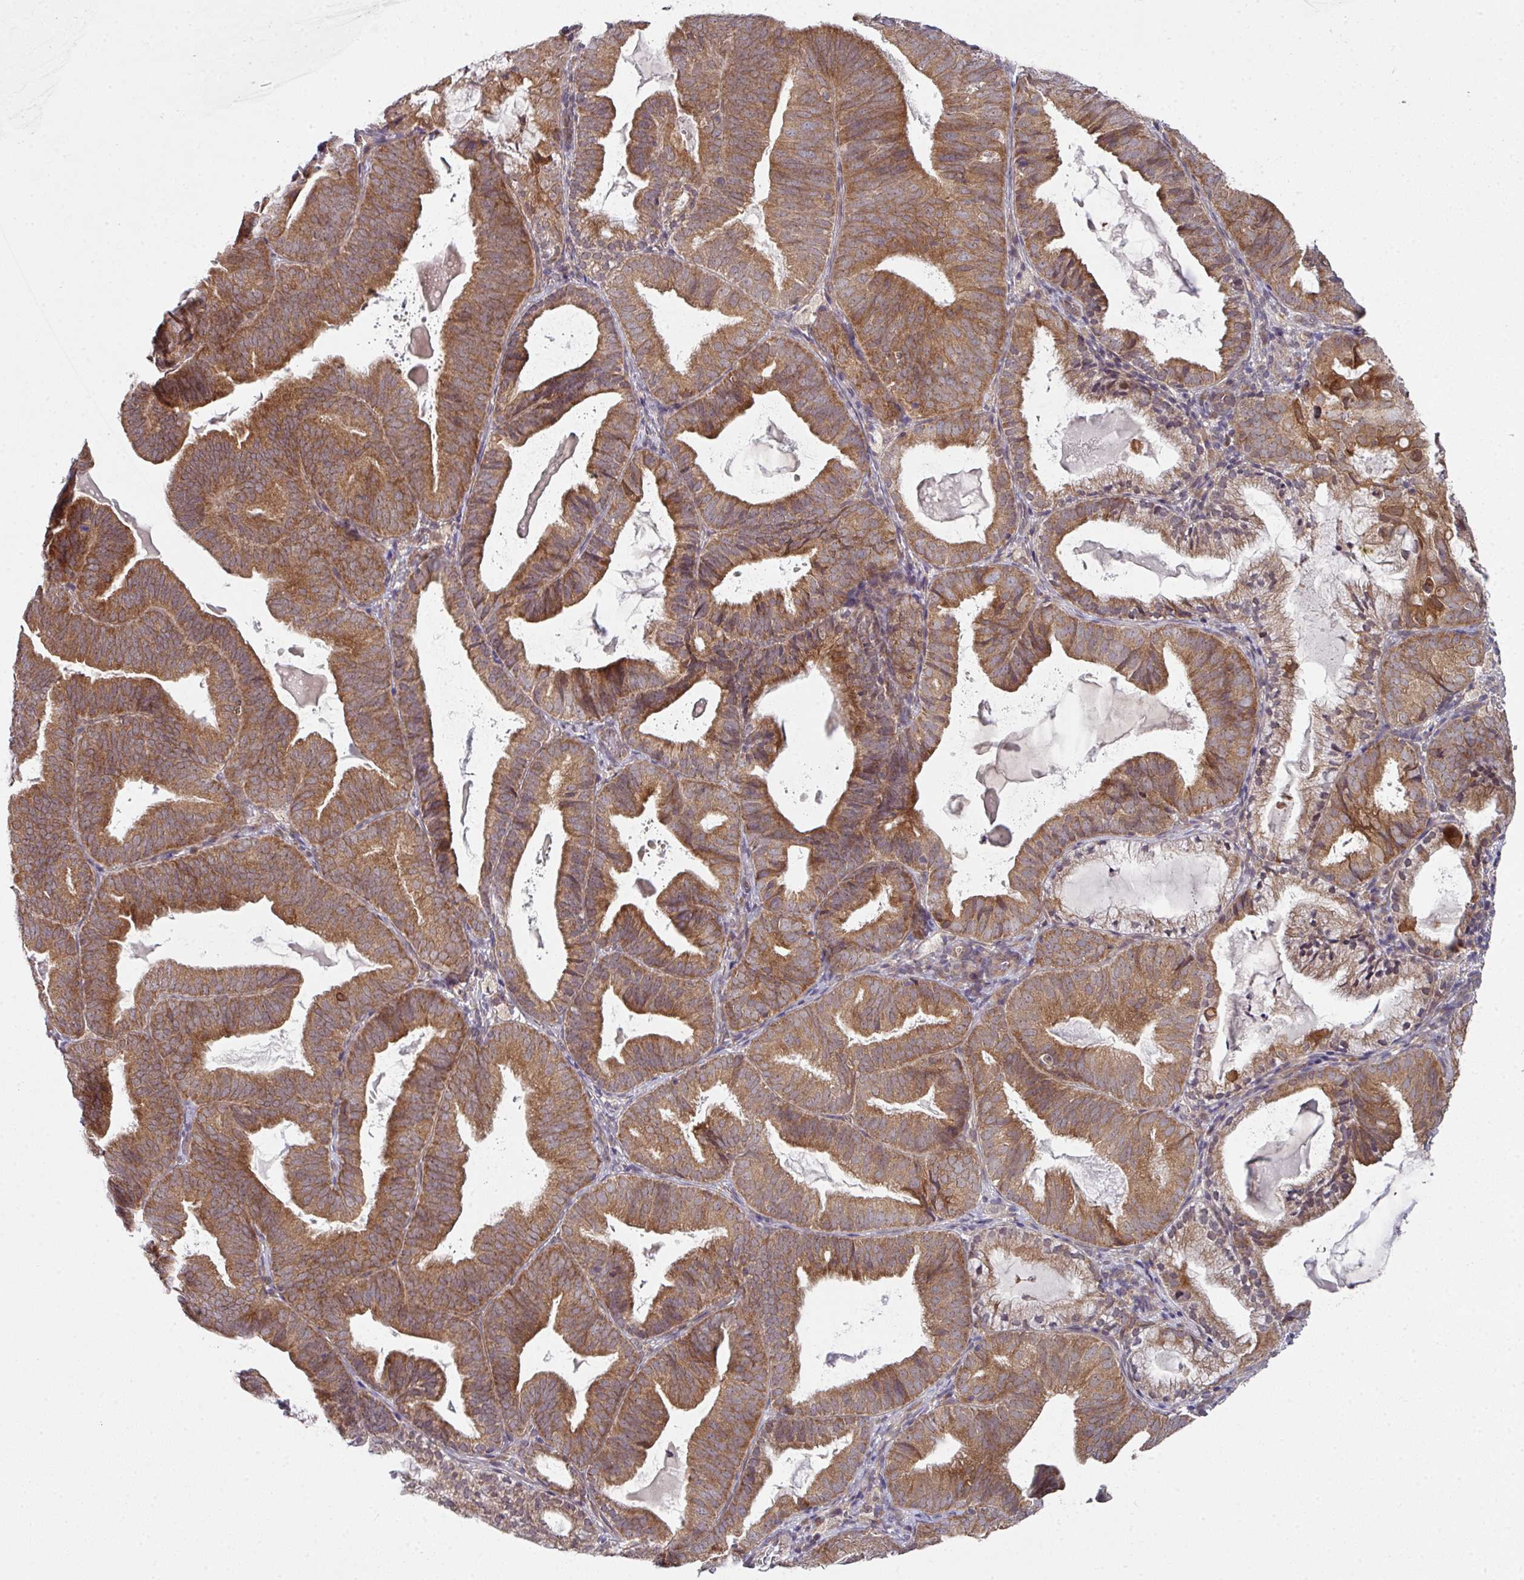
{"staining": {"intensity": "moderate", "quantity": ">75%", "location": "cytoplasmic/membranous"}, "tissue": "endometrial cancer", "cell_type": "Tumor cells", "image_type": "cancer", "snomed": [{"axis": "morphology", "description": "Adenocarcinoma, NOS"}, {"axis": "topography", "description": "Endometrium"}], "caption": "Immunohistochemical staining of endometrial adenocarcinoma shows medium levels of moderate cytoplasmic/membranous staining in approximately >75% of tumor cells. The protein of interest is shown in brown color, while the nuclei are stained blue.", "gene": "CAMLG", "patient": {"sex": "female", "age": 80}}